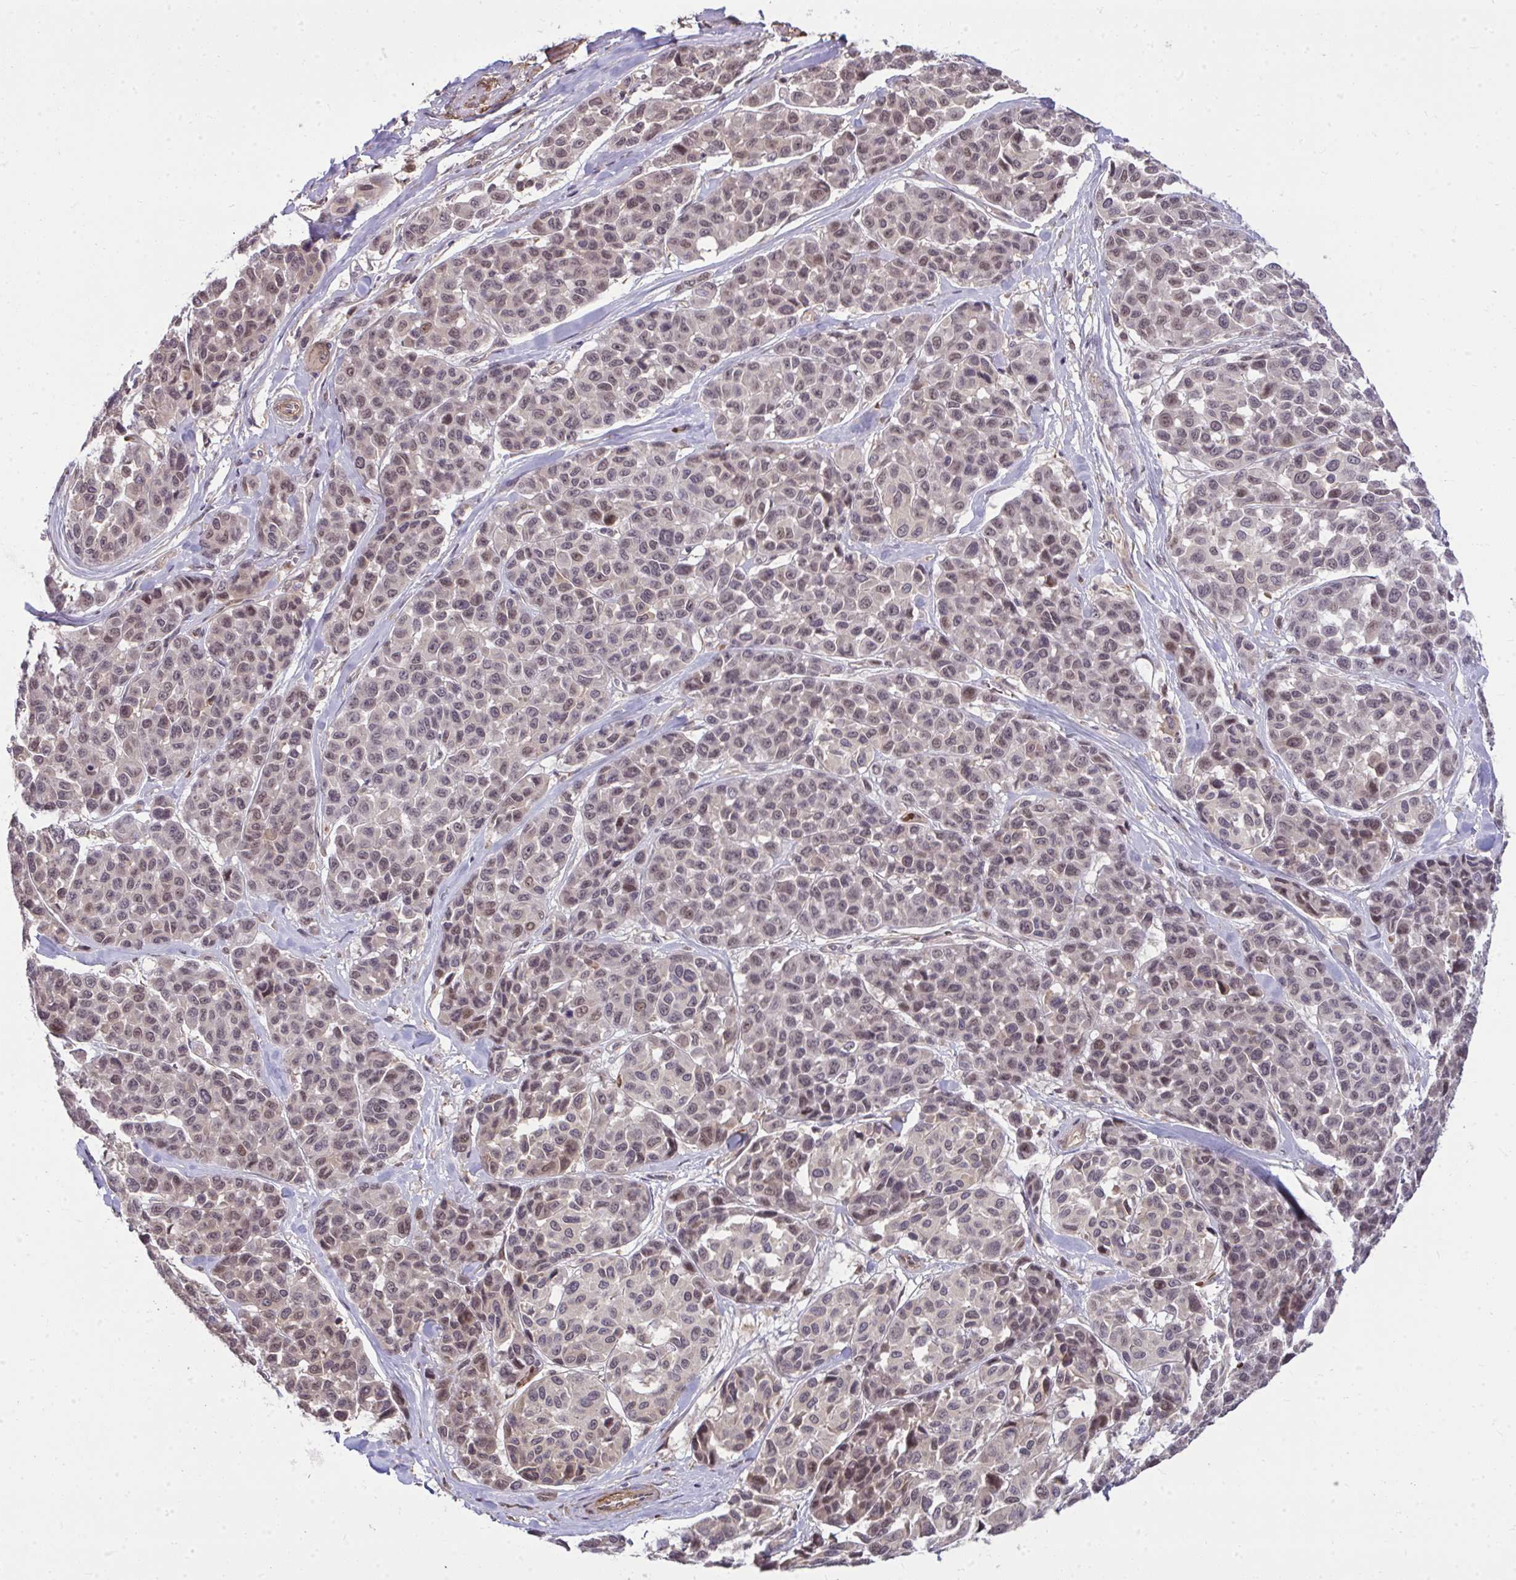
{"staining": {"intensity": "moderate", "quantity": "25%-75%", "location": "nuclear"}, "tissue": "melanoma", "cell_type": "Tumor cells", "image_type": "cancer", "snomed": [{"axis": "morphology", "description": "Malignant melanoma, NOS"}, {"axis": "topography", "description": "Skin"}], "caption": "A micrograph of human melanoma stained for a protein shows moderate nuclear brown staining in tumor cells. Using DAB (3,3'-diaminobenzidine) (brown) and hematoxylin (blue) stains, captured at high magnification using brightfield microscopy.", "gene": "ZSCAN9", "patient": {"sex": "female", "age": 66}}